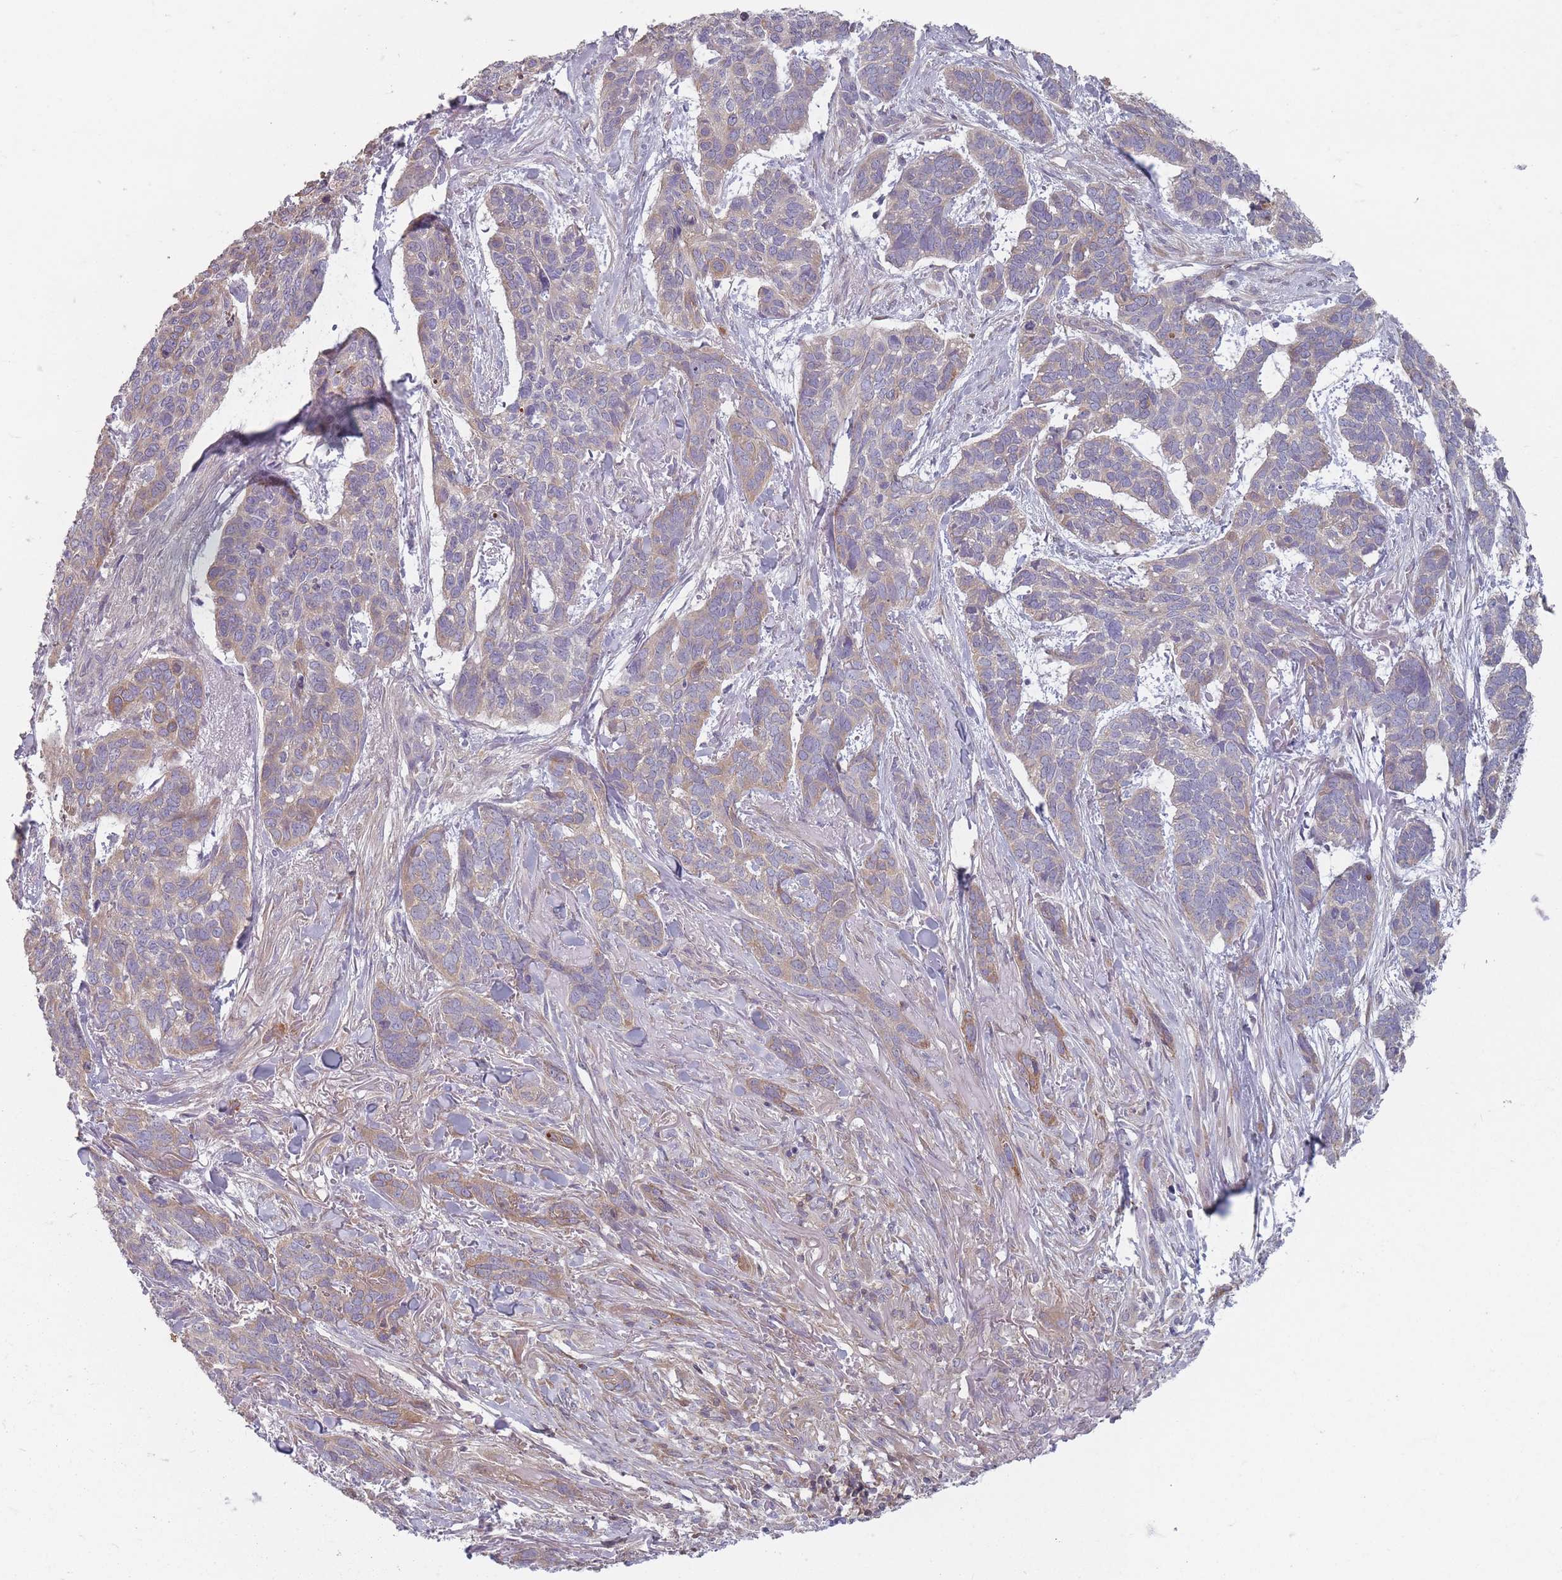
{"staining": {"intensity": "weak", "quantity": "25%-75%", "location": "cytoplasmic/membranous"}, "tissue": "skin cancer", "cell_type": "Tumor cells", "image_type": "cancer", "snomed": [{"axis": "morphology", "description": "Basal cell carcinoma"}, {"axis": "topography", "description": "Skin"}], "caption": "Immunohistochemical staining of human skin cancer shows weak cytoplasmic/membranous protein staining in approximately 25%-75% of tumor cells.", "gene": "HSBP1L1", "patient": {"sex": "male", "age": 86}}